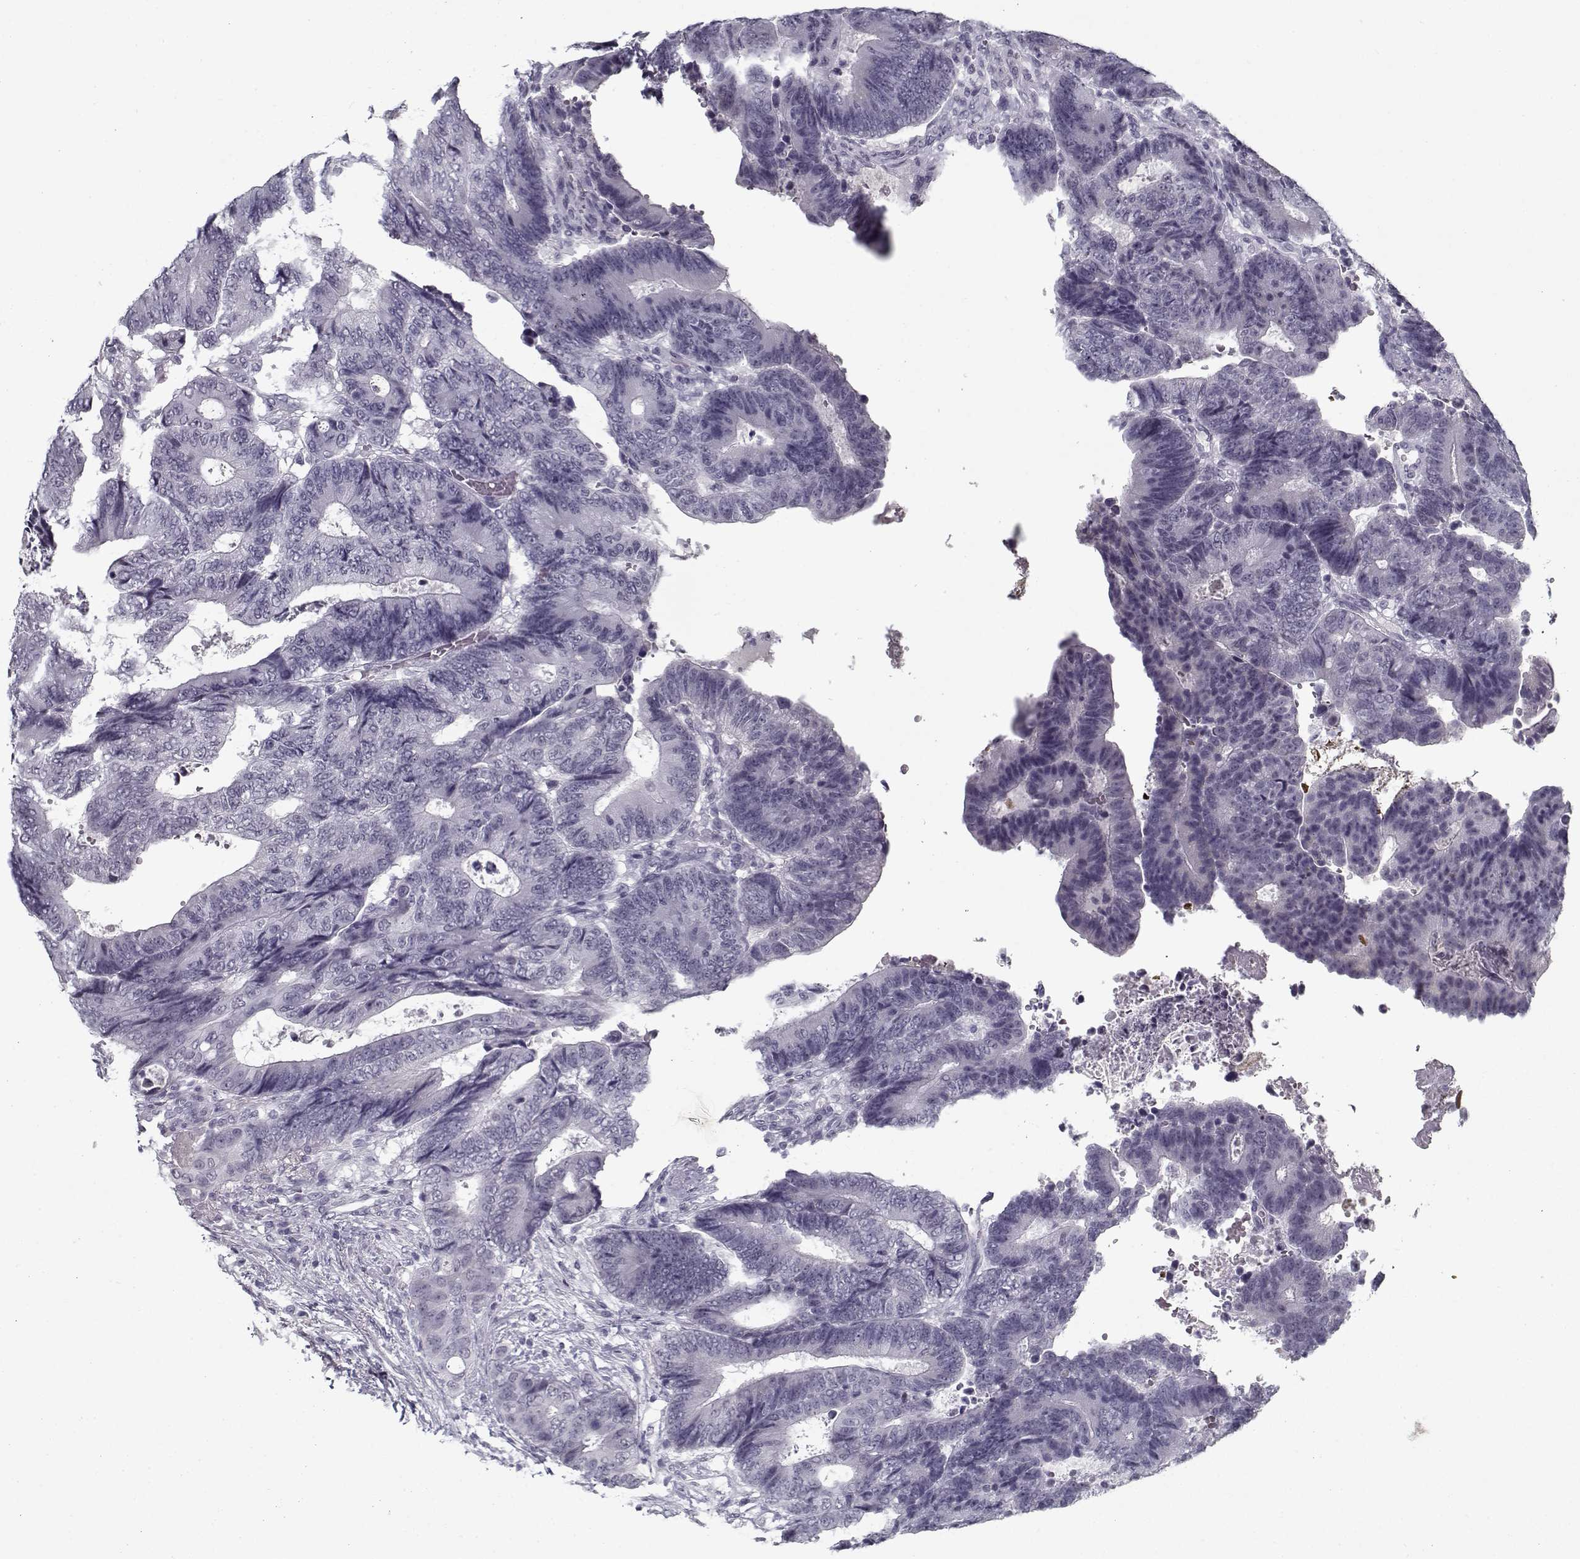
{"staining": {"intensity": "negative", "quantity": "none", "location": "none"}, "tissue": "colorectal cancer", "cell_type": "Tumor cells", "image_type": "cancer", "snomed": [{"axis": "morphology", "description": "Adenocarcinoma, NOS"}, {"axis": "topography", "description": "Colon"}], "caption": "IHC micrograph of neoplastic tissue: colorectal cancer stained with DAB exhibits no significant protein positivity in tumor cells.", "gene": "SPACA9", "patient": {"sex": "female", "age": 48}}